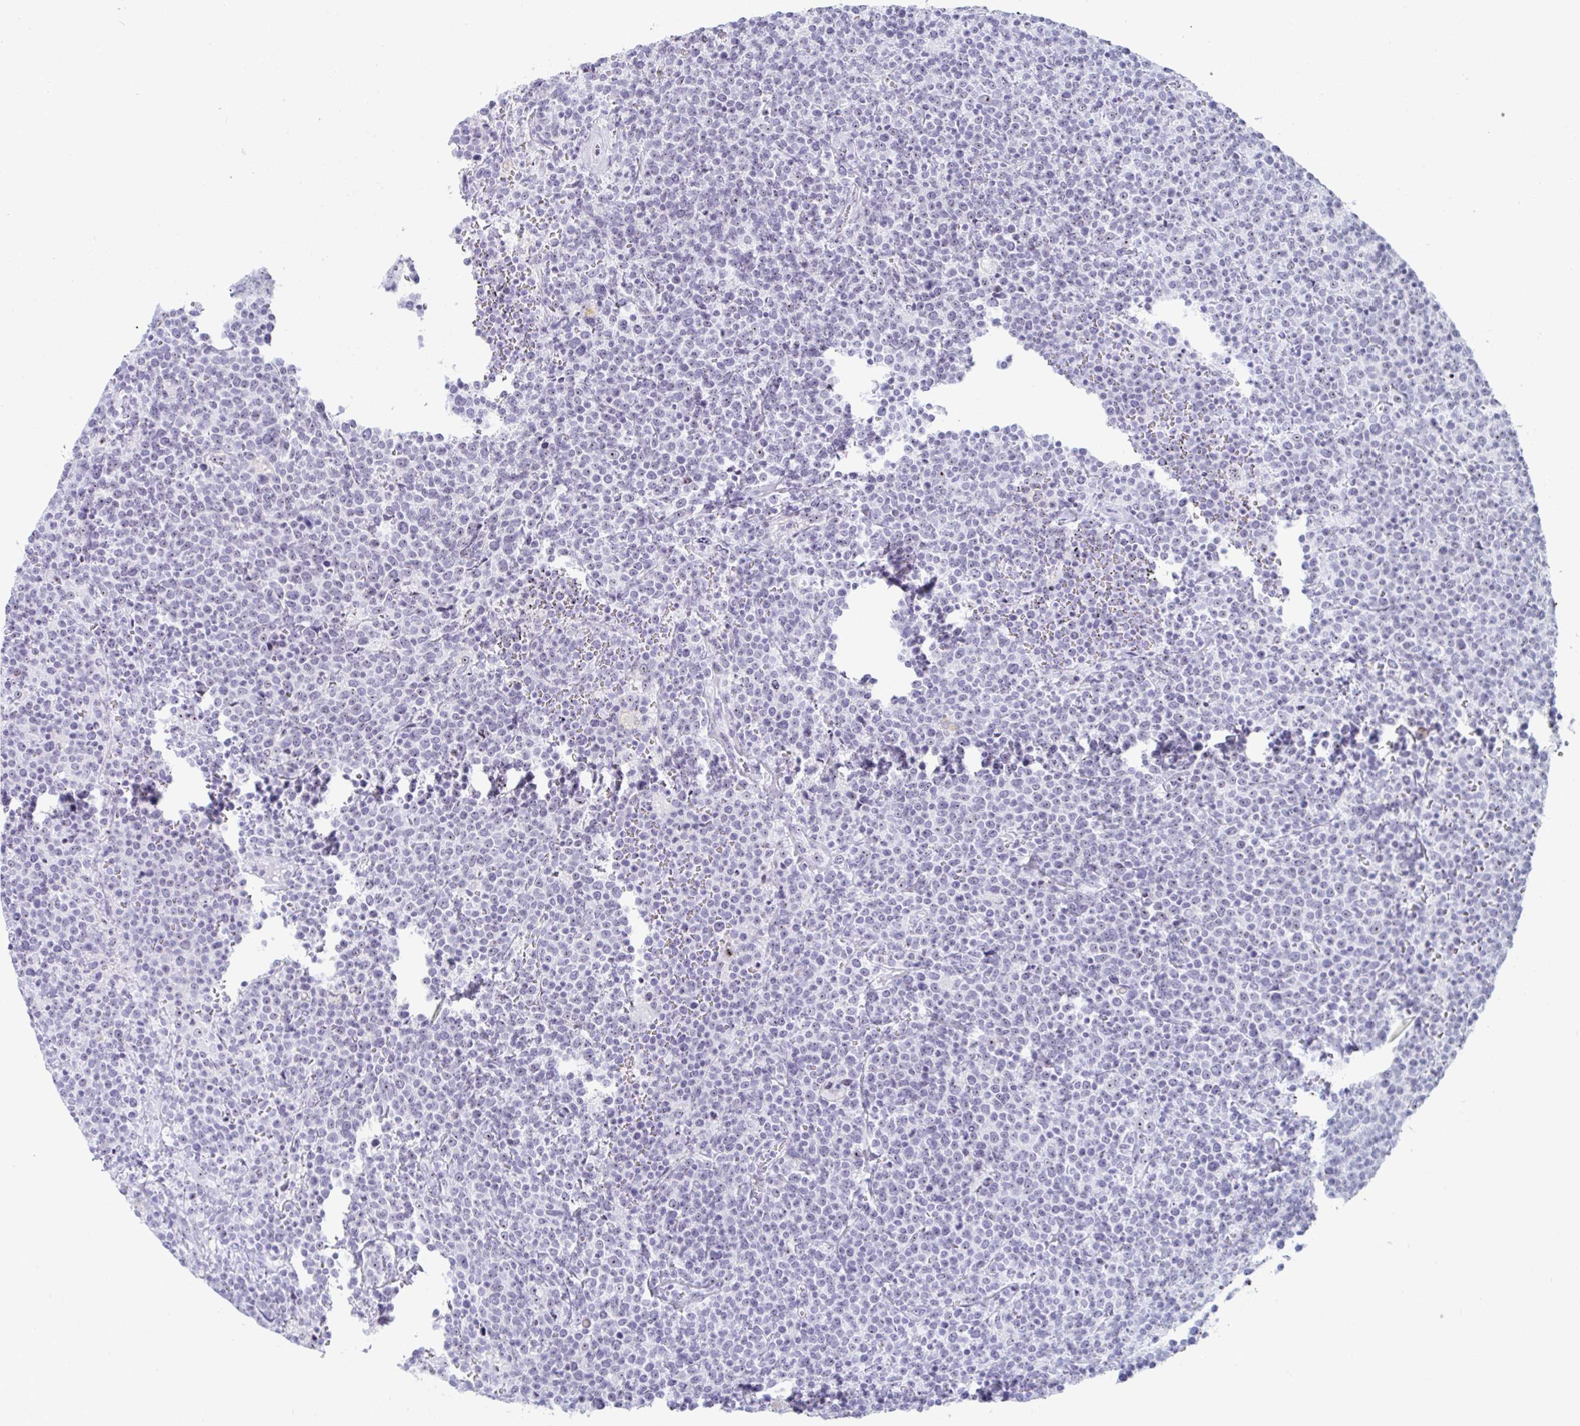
{"staining": {"intensity": "negative", "quantity": "none", "location": "none"}, "tissue": "lymphoma", "cell_type": "Tumor cells", "image_type": "cancer", "snomed": [{"axis": "morphology", "description": "Malignant lymphoma, non-Hodgkin's type, High grade"}, {"axis": "topography", "description": "Lymph node"}], "caption": "An IHC histopathology image of lymphoma is shown. There is no staining in tumor cells of lymphoma.", "gene": "NOP10", "patient": {"sex": "male", "age": 61}}